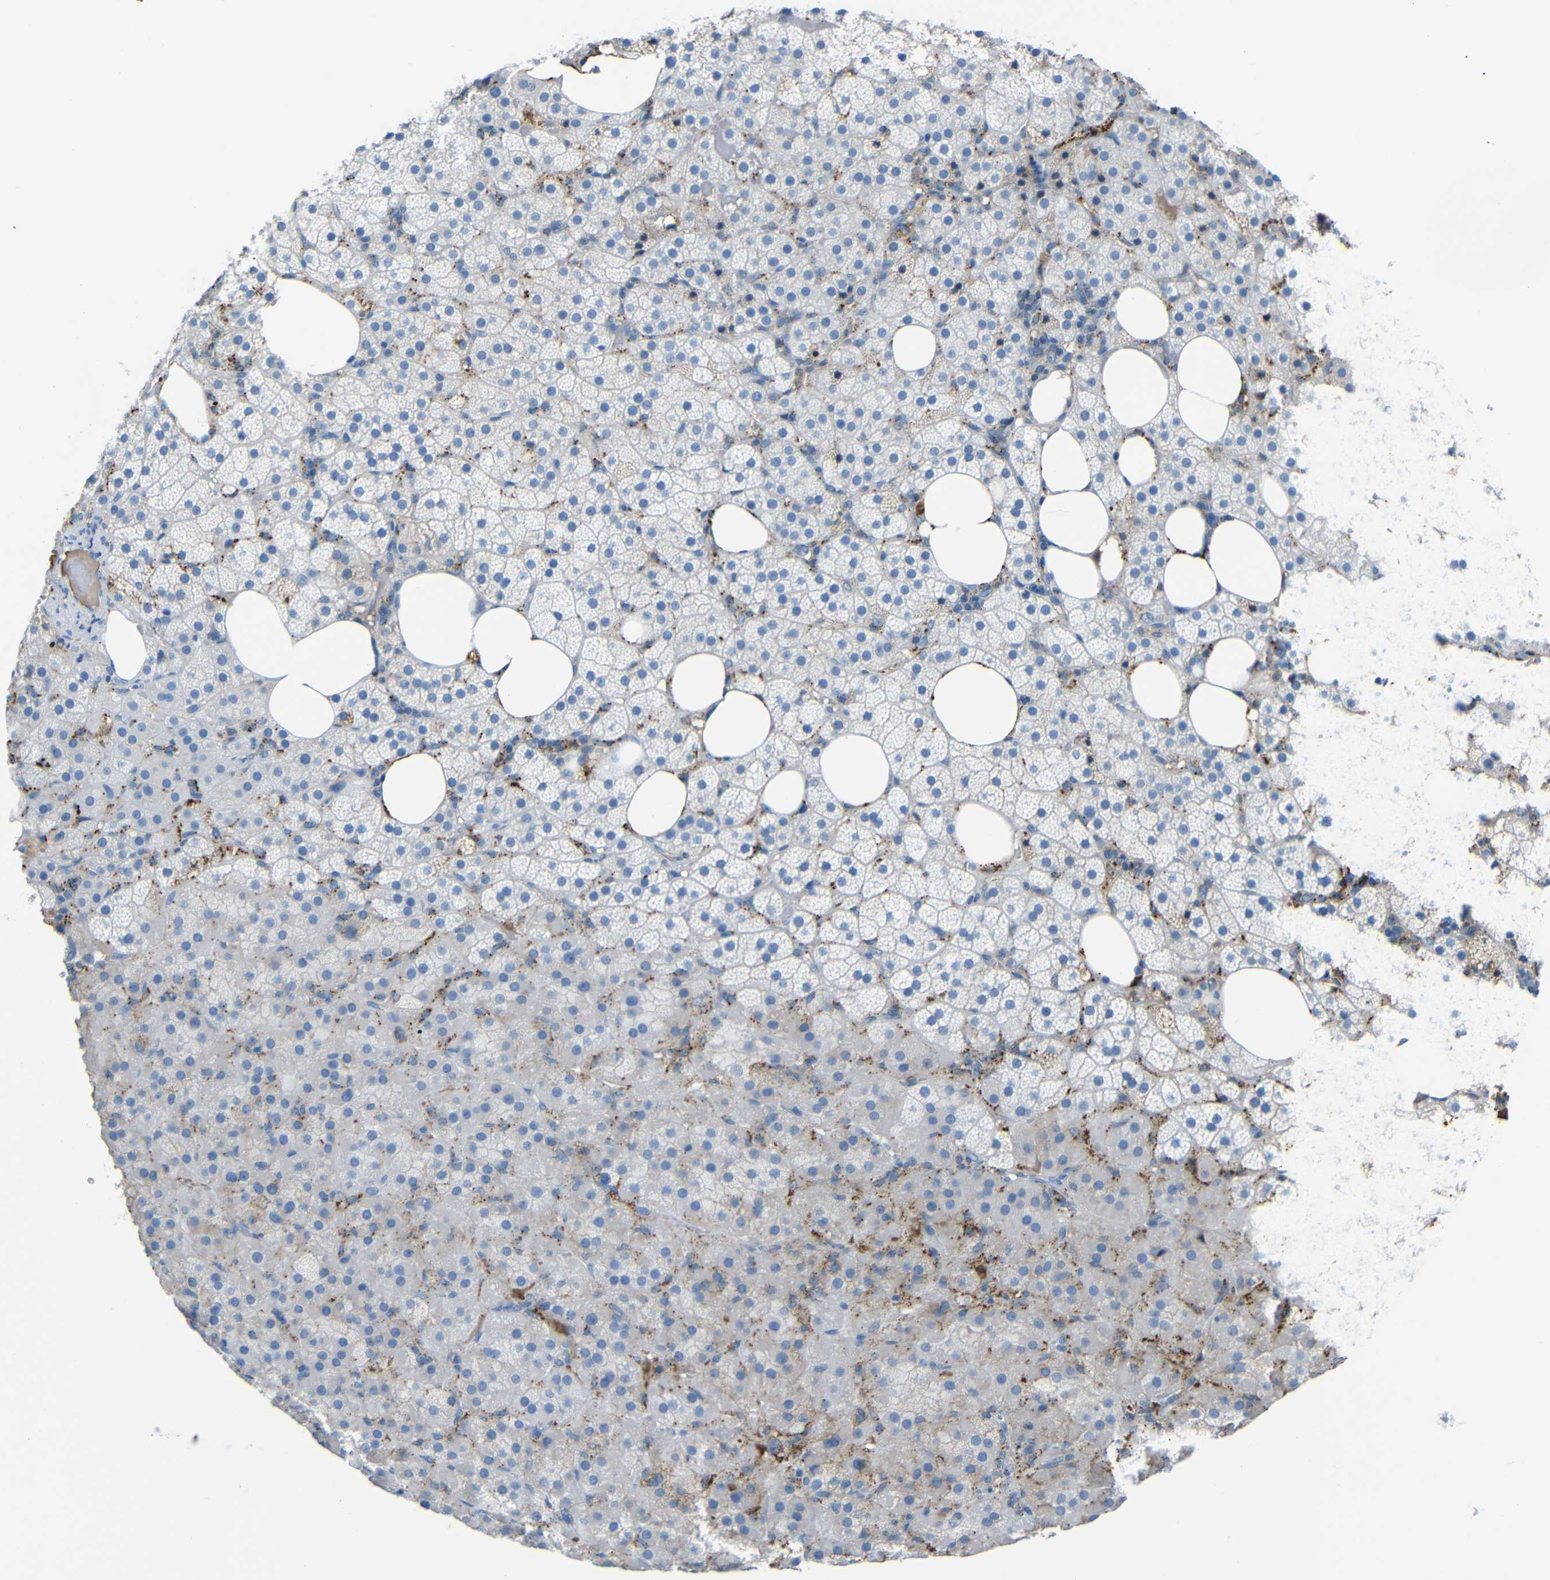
{"staining": {"intensity": "negative", "quantity": "none", "location": "none"}, "tissue": "adrenal gland", "cell_type": "Glandular cells", "image_type": "normal", "snomed": [{"axis": "morphology", "description": "Normal tissue, NOS"}, {"axis": "topography", "description": "Adrenal gland"}], "caption": "This is an immunohistochemistry micrograph of unremarkable adrenal gland. There is no expression in glandular cells.", "gene": "SERPINA1", "patient": {"sex": "female", "age": 59}}